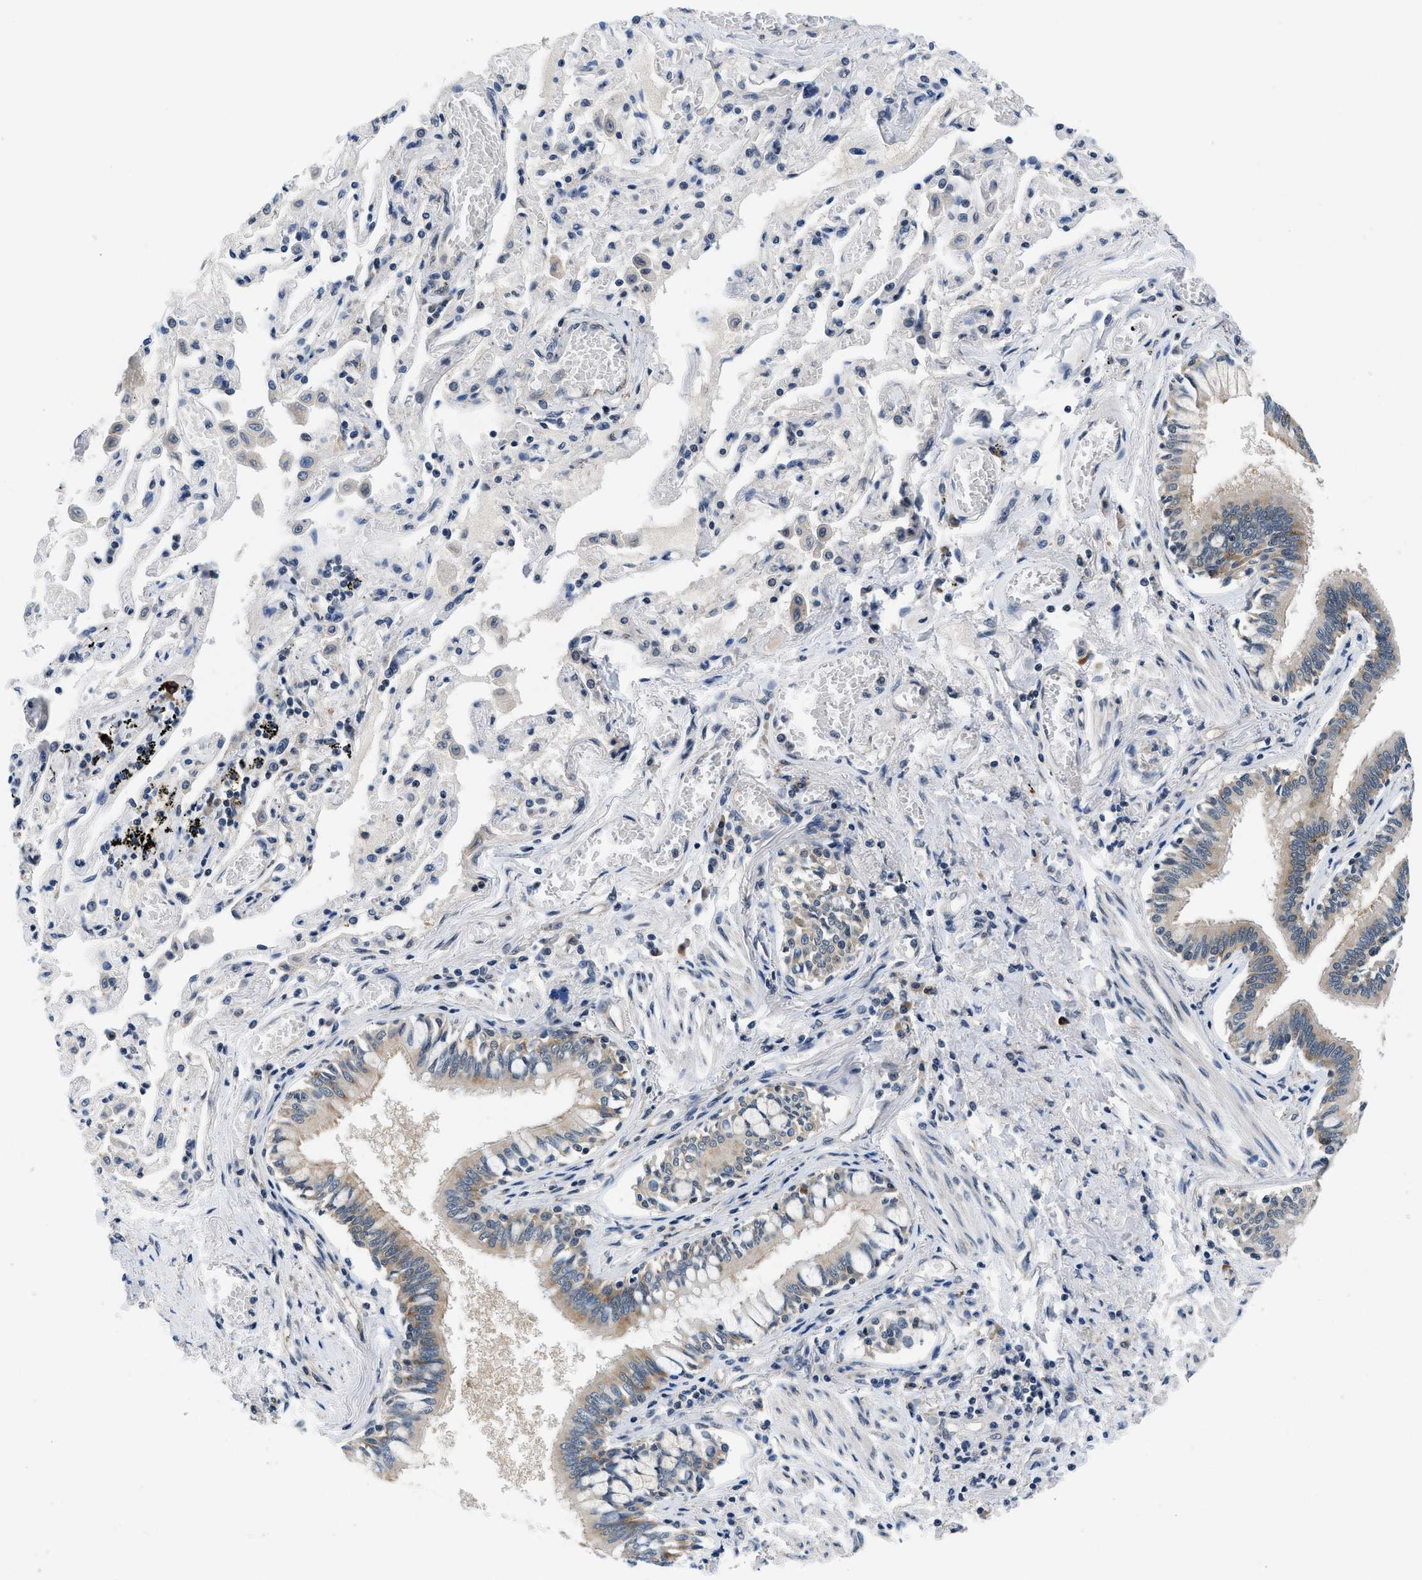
{"staining": {"intensity": "strong", "quantity": "25%-75%", "location": "cytoplasmic/membranous"}, "tissue": "bronchus", "cell_type": "Respiratory epithelial cells", "image_type": "normal", "snomed": [{"axis": "morphology", "description": "Normal tissue, NOS"}, {"axis": "morphology", "description": "Inflammation, NOS"}, {"axis": "topography", "description": "Cartilage tissue"}, {"axis": "topography", "description": "Lung"}], "caption": "Approximately 25%-75% of respiratory epithelial cells in unremarkable human bronchus display strong cytoplasmic/membranous protein staining as visualized by brown immunohistochemical staining.", "gene": "PA2G4", "patient": {"sex": "male", "age": 71}}